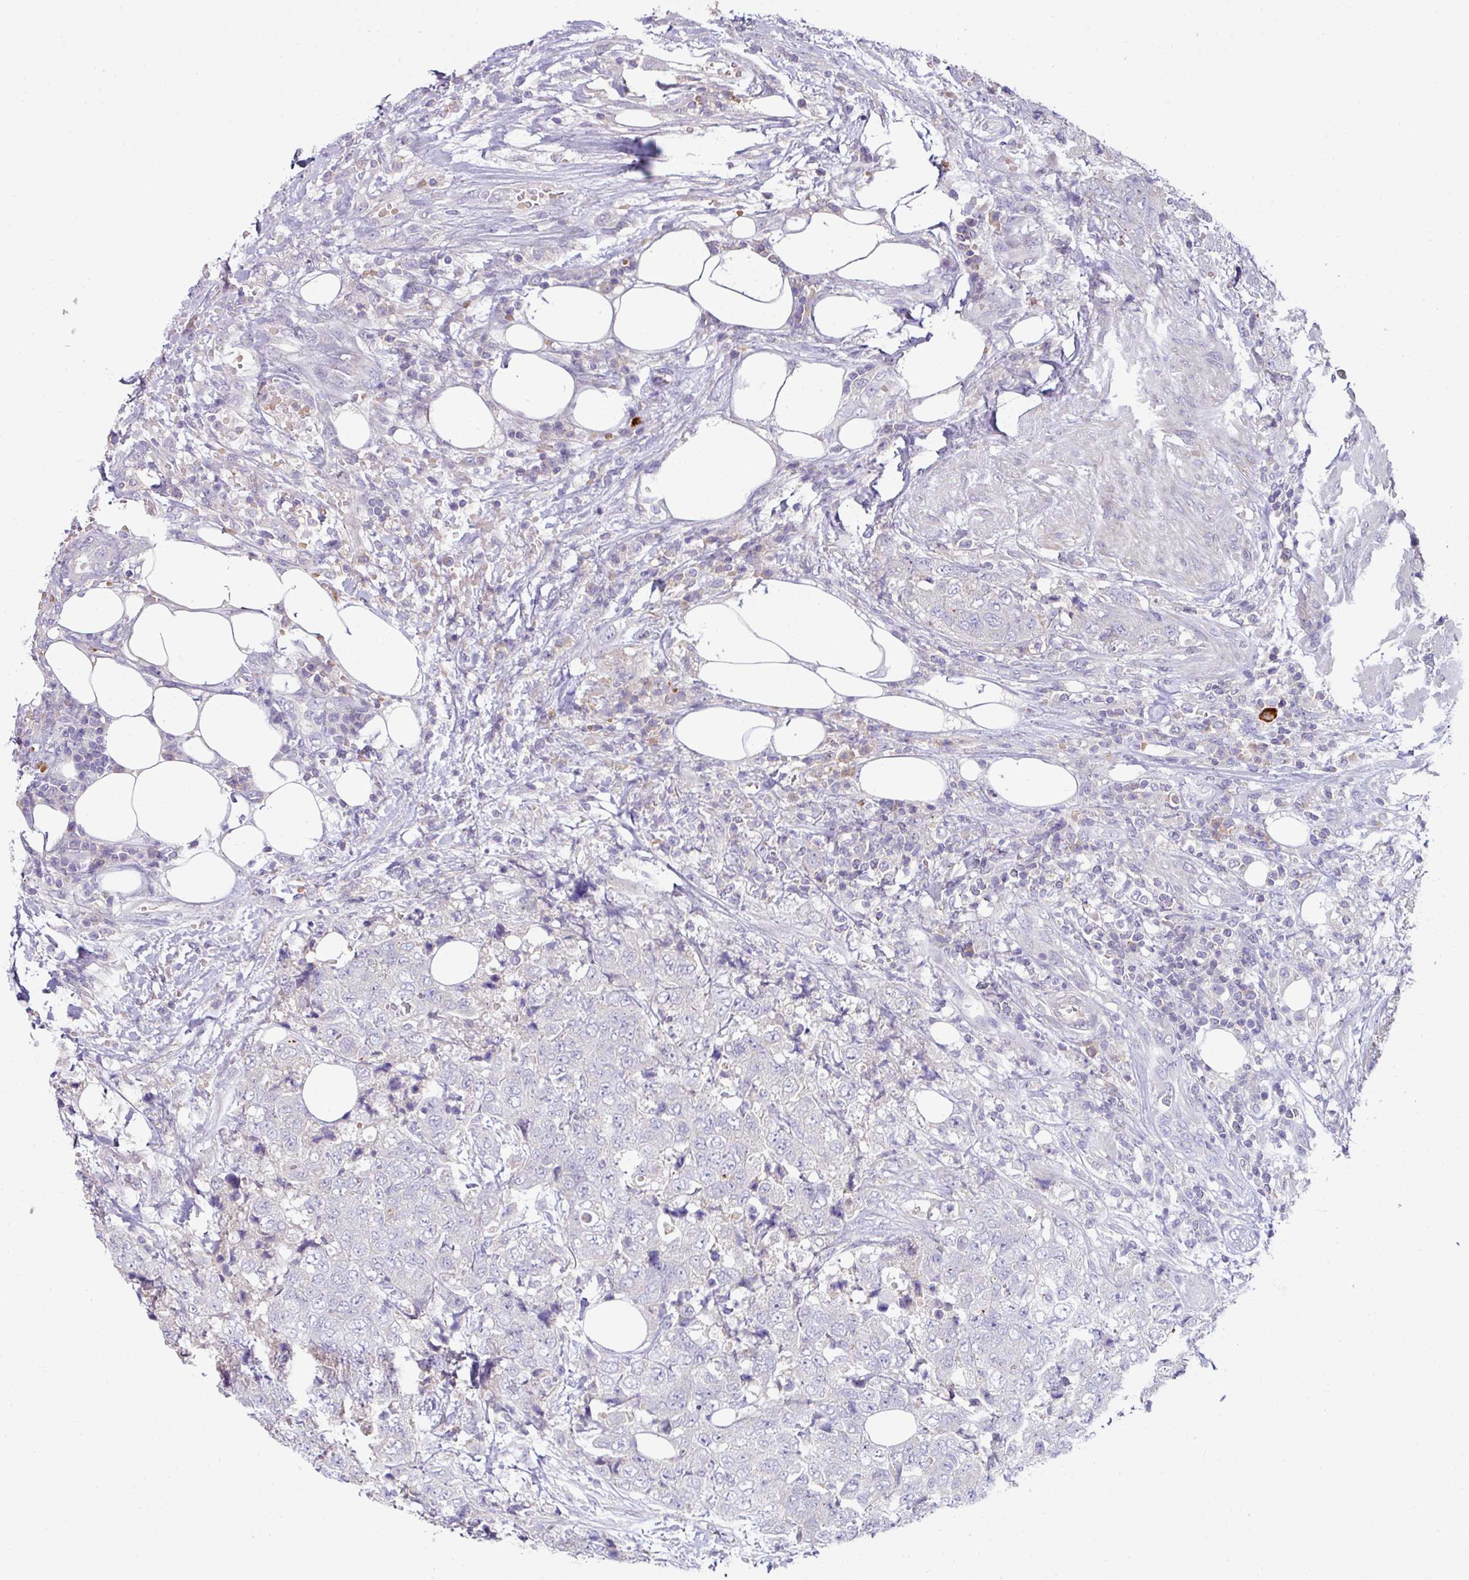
{"staining": {"intensity": "negative", "quantity": "none", "location": "none"}, "tissue": "urothelial cancer", "cell_type": "Tumor cells", "image_type": "cancer", "snomed": [{"axis": "morphology", "description": "Urothelial carcinoma, High grade"}, {"axis": "topography", "description": "Urinary bladder"}], "caption": "An immunohistochemistry histopathology image of high-grade urothelial carcinoma is shown. There is no staining in tumor cells of high-grade urothelial carcinoma. (DAB (3,3'-diaminobenzidine) immunohistochemistry (IHC), high magnification).", "gene": "SLAMF6", "patient": {"sex": "female", "age": 78}}